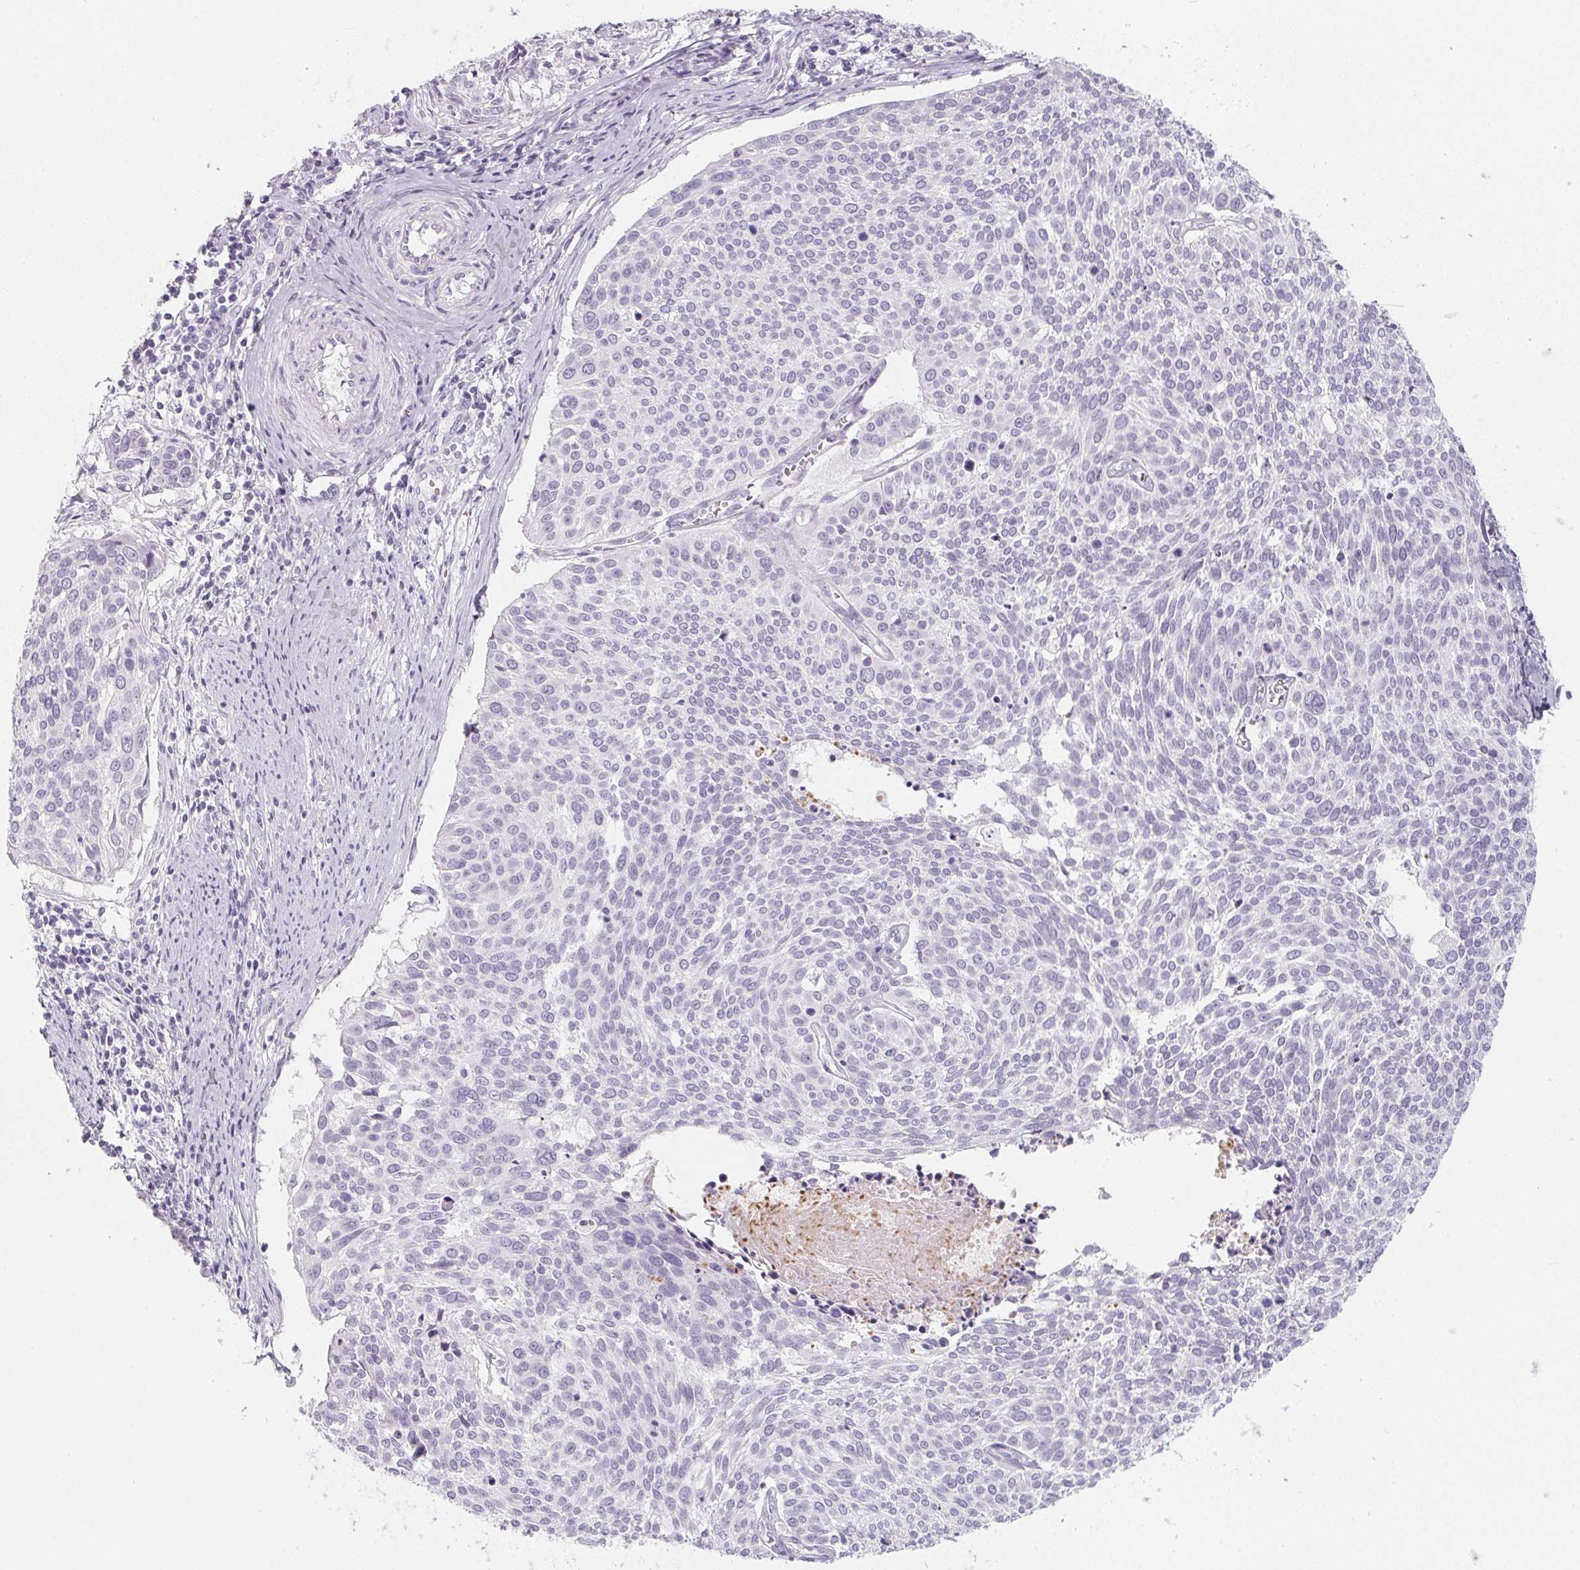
{"staining": {"intensity": "negative", "quantity": "none", "location": "none"}, "tissue": "cervical cancer", "cell_type": "Tumor cells", "image_type": "cancer", "snomed": [{"axis": "morphology", "description": "Squamous cell carcinoma, NOS"}, {"axis": "topography", "description": "Cervix"}], "caption": "There is no significant expression in tumor cells of cervical cancer. (Brightfield microscopy of DAB (3,3'-diaminobenzidine) immunohistochemistry (IHC) at high magnification).", "gene": "SH3GL2", "patient": {"sex": "female", "age": 39}}